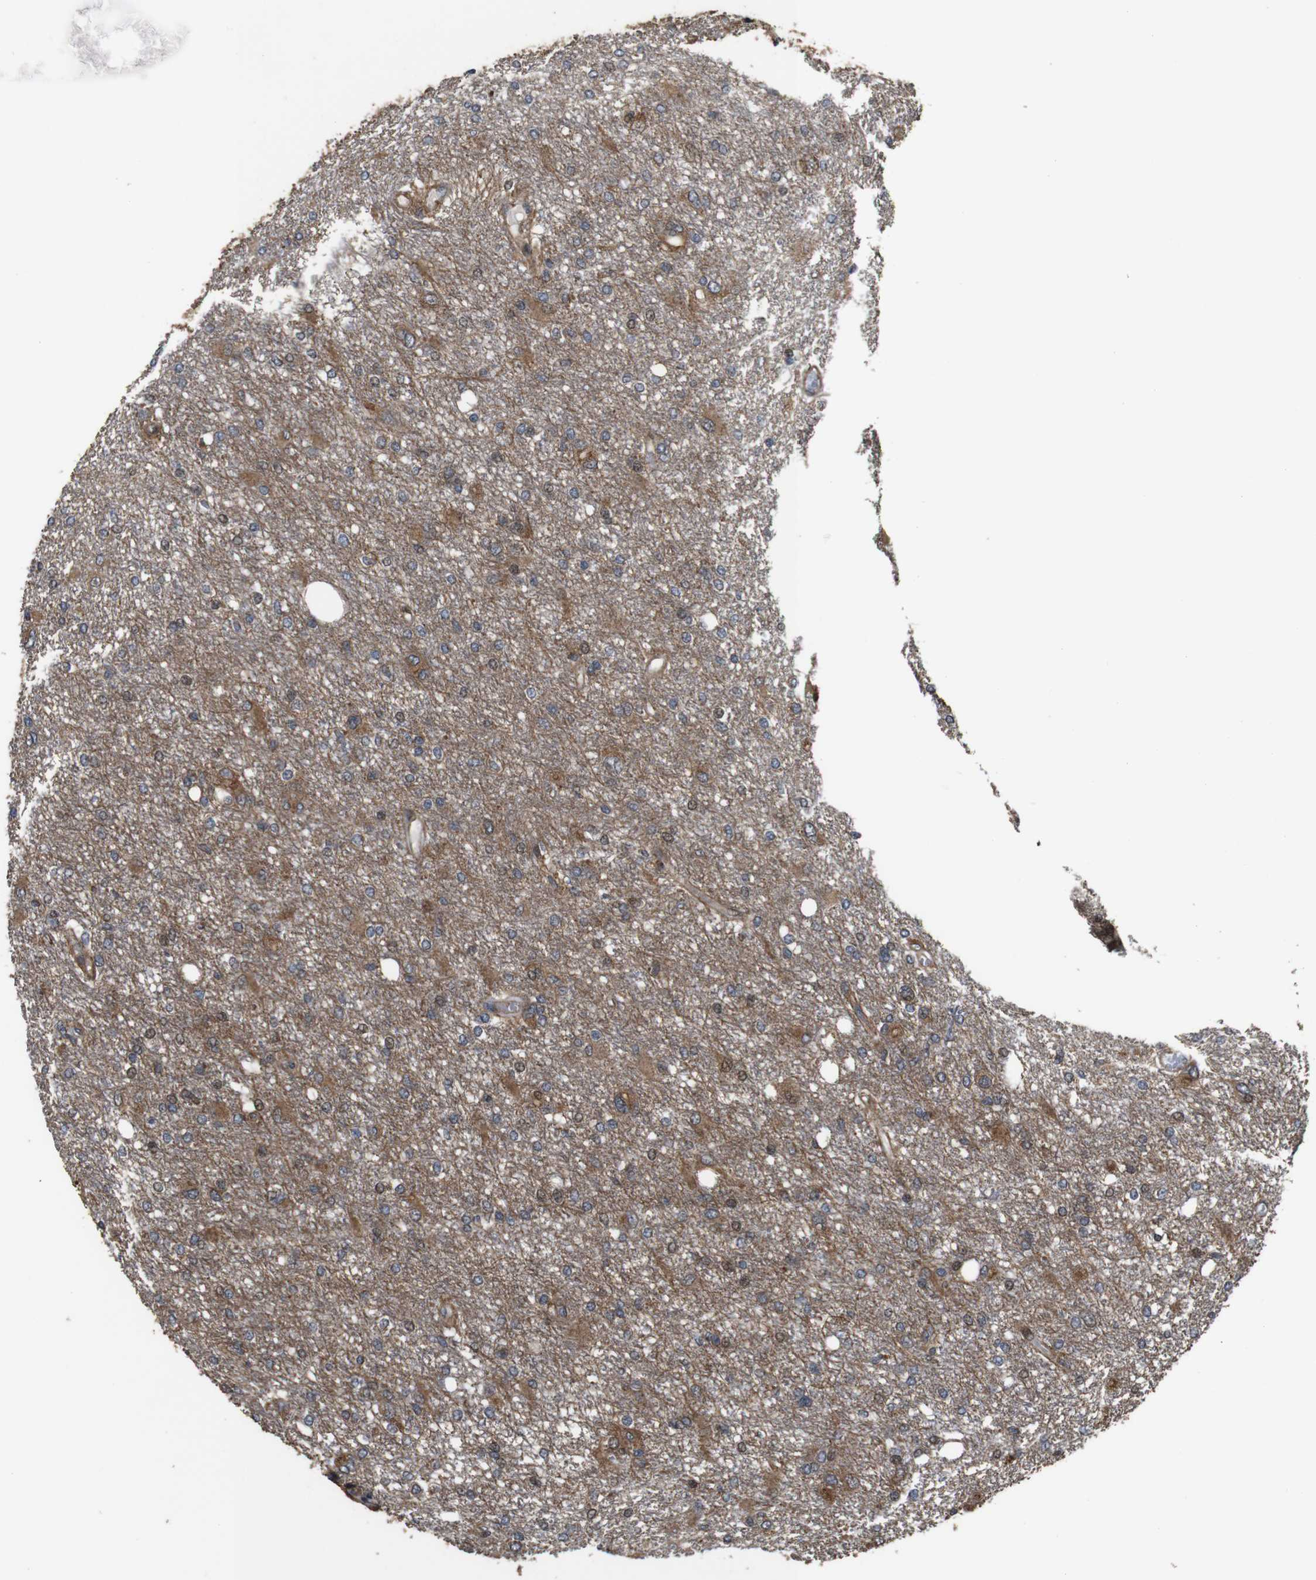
{"staining": {"intensity": "moderate", "quantity": "25%-75%", "location": "cytoplasmic/membranous,nuclear"}, "tissue": "glioma", "cell_type": "Tumor cells", "image_type": "cancer", "snomed": [{"axis": "morphology", "description": "Glioma, malignant, High grade"}, {"axis": "topography", "description": "Brain"}], "caption": "About 25%-75% of tumor cells in human malignant glioma (high-grade) display moderate cytoplasmic/membranous and nuclear protein staining as visualized by brown immunohistochemical staining.", "gene": "SNN", "patient": {"sex": "female", "age": 59}}